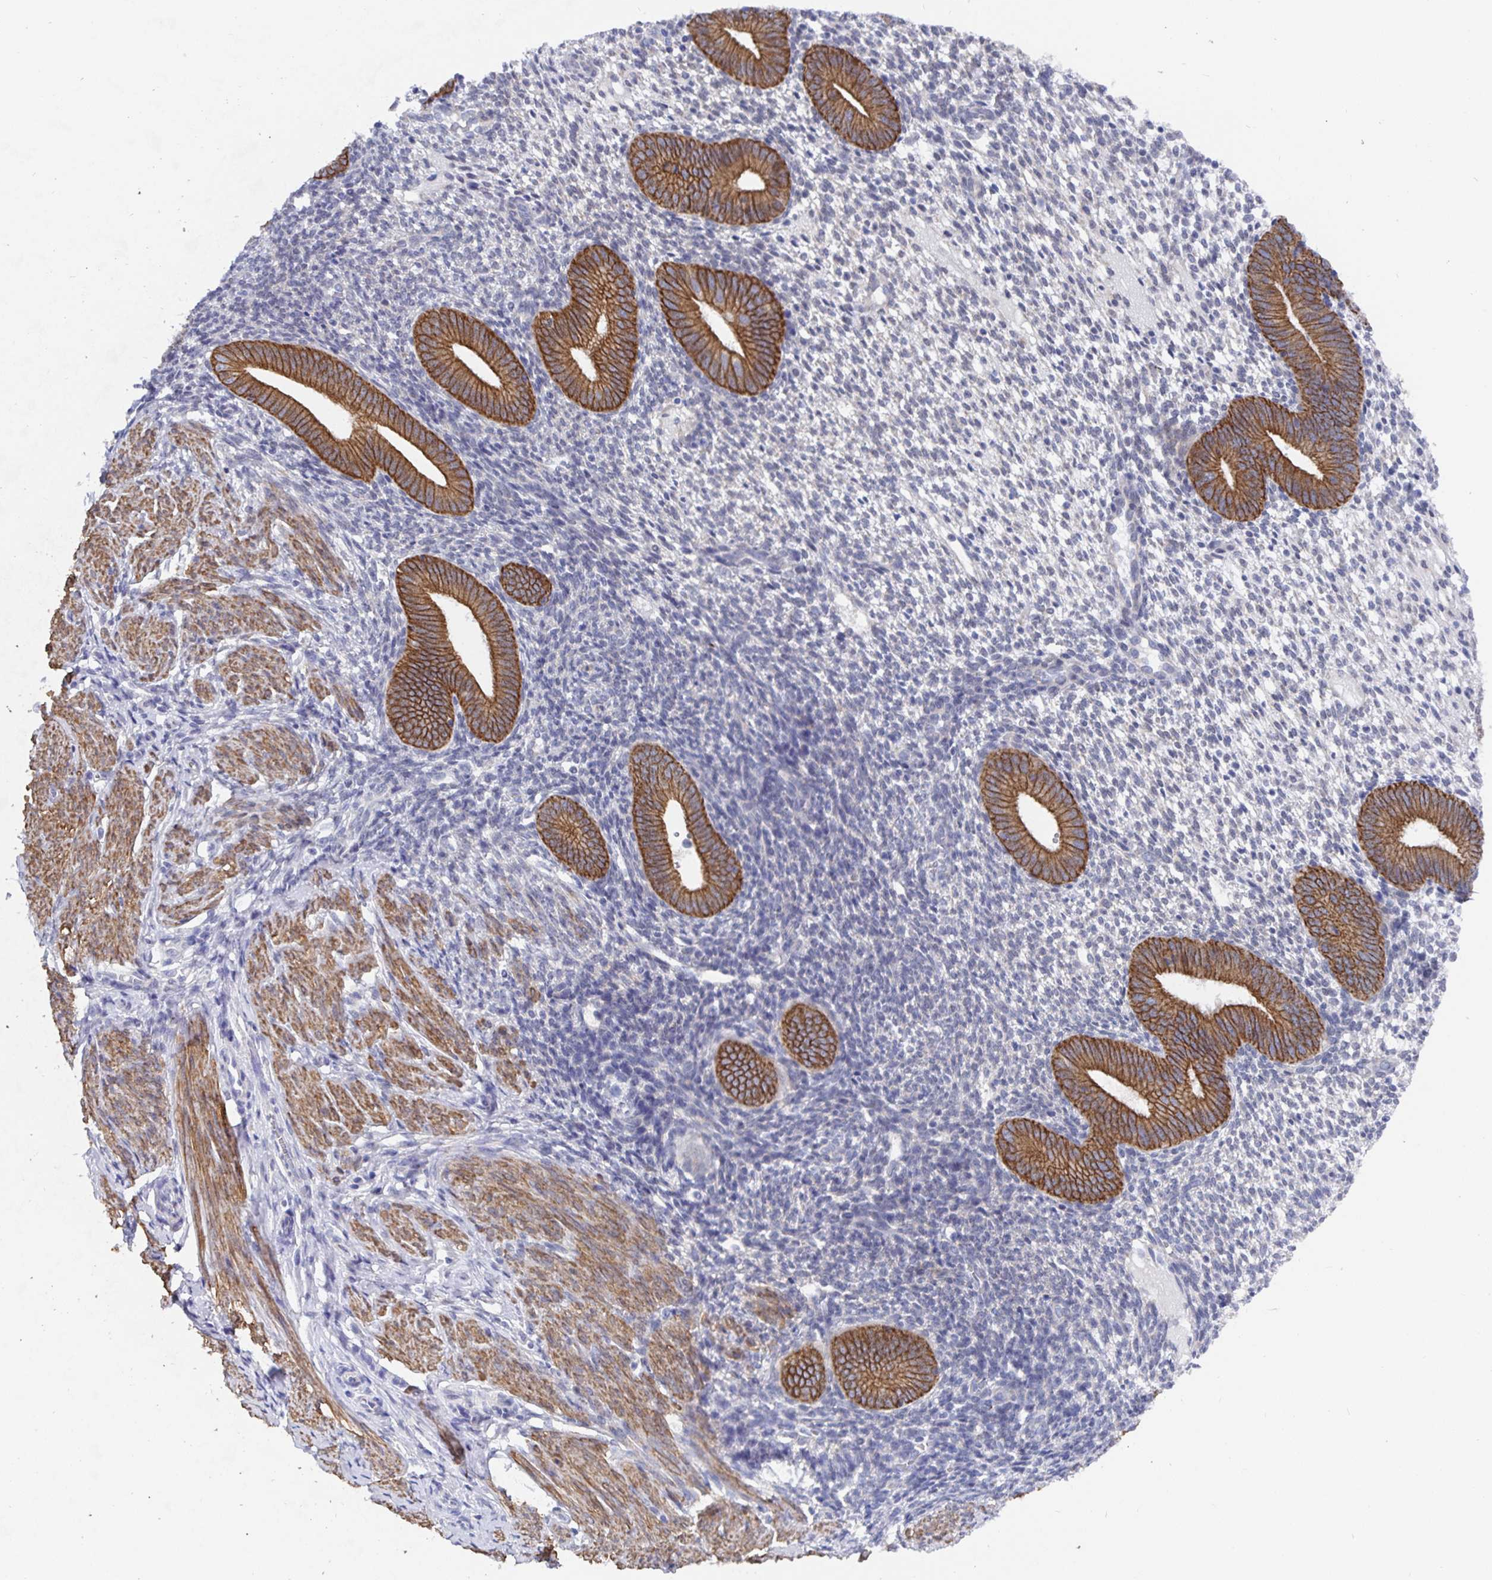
{"staining": {"intensity": "negative", "quantity": "none", "location": "none"}, "tissue": "endometrium", "cell_type": "Cells in endometrial stroma", "image_type": "normal", "snomed": [{"axis": "morphology", "description": "Normal tissue, NOS"}, {"axis": "topography", "description": "Endometrium"}], "caption": "Endometrium stained for a protein using immunohistochemistry (IHC) shows no expression cells in endometrial stroma.", "gene": "ZIK1", "patient": {"sex": "female", "age": 40}}